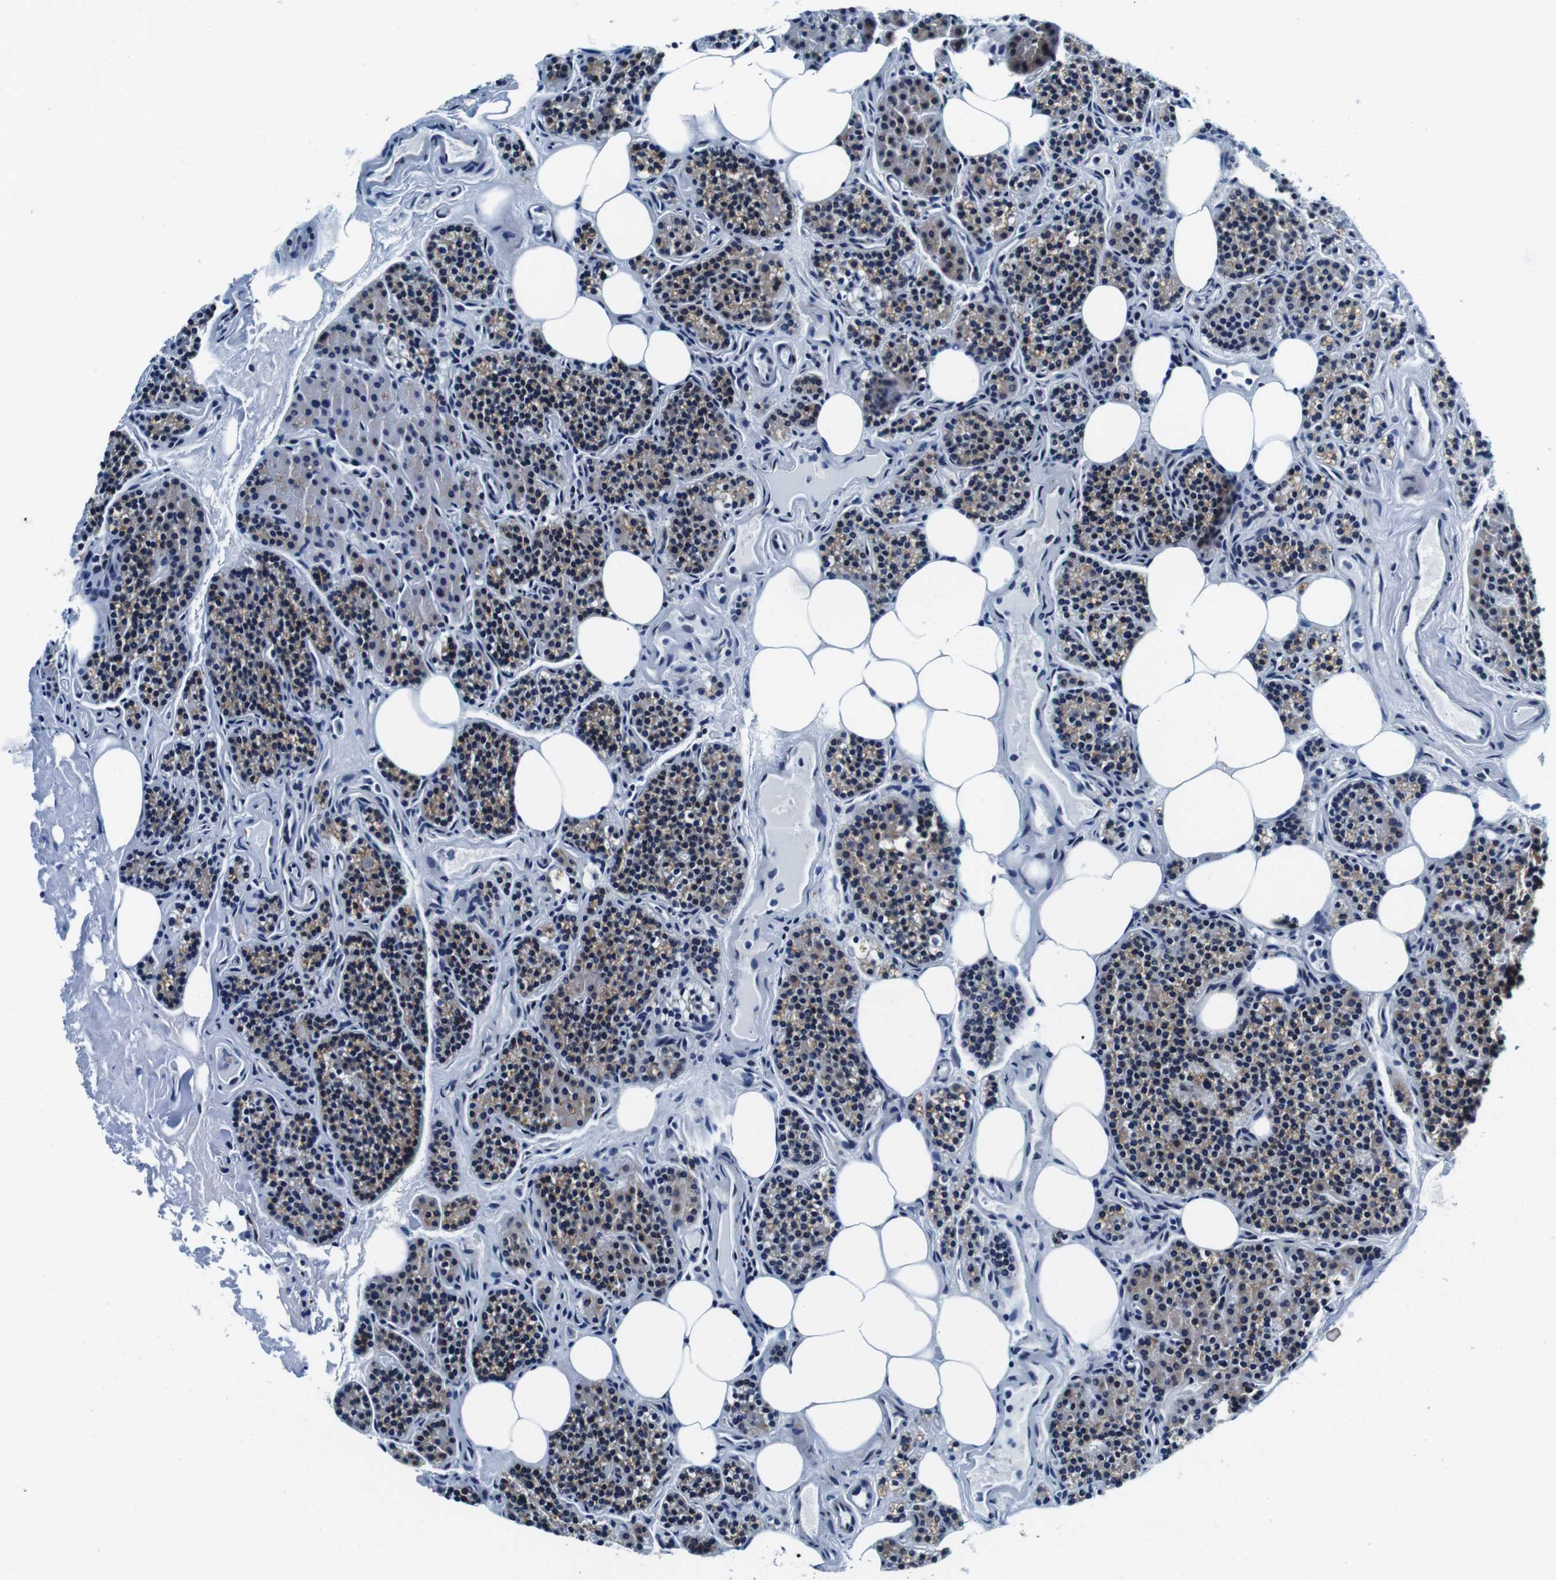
{"staining": {"intensity": "moderate", "quantity": "25%-75%", "location": "cytoplasmic/membranous"}, "tissue": "parathyroid gland", "cell_type": "Glandular cells", "image_type": "normal", "snomed": [{"axis": "morphology", "description": "Normal tissue, NOS"}, {"axis": "morphology", "description": "Adenoma, NOS"}, {"axis": "topography", "description": "Parathyroid gland"}], "caption": "A high-resolution histopathology image shows immunohistochemistry (IHC) staining of unremarkable parathyroid gland, which shows moderate cytoplasmic/membranous positivity in approximately 25%-75% of glandular cells. The staining is performed using DAB (3,3'-diaminobenzidine) brown chromogen to label protein expression. The nuclei are counter-stained blue using hematoxylin.", "gene": "FAR2", "patient": {"sex": "female", "age": 74}}